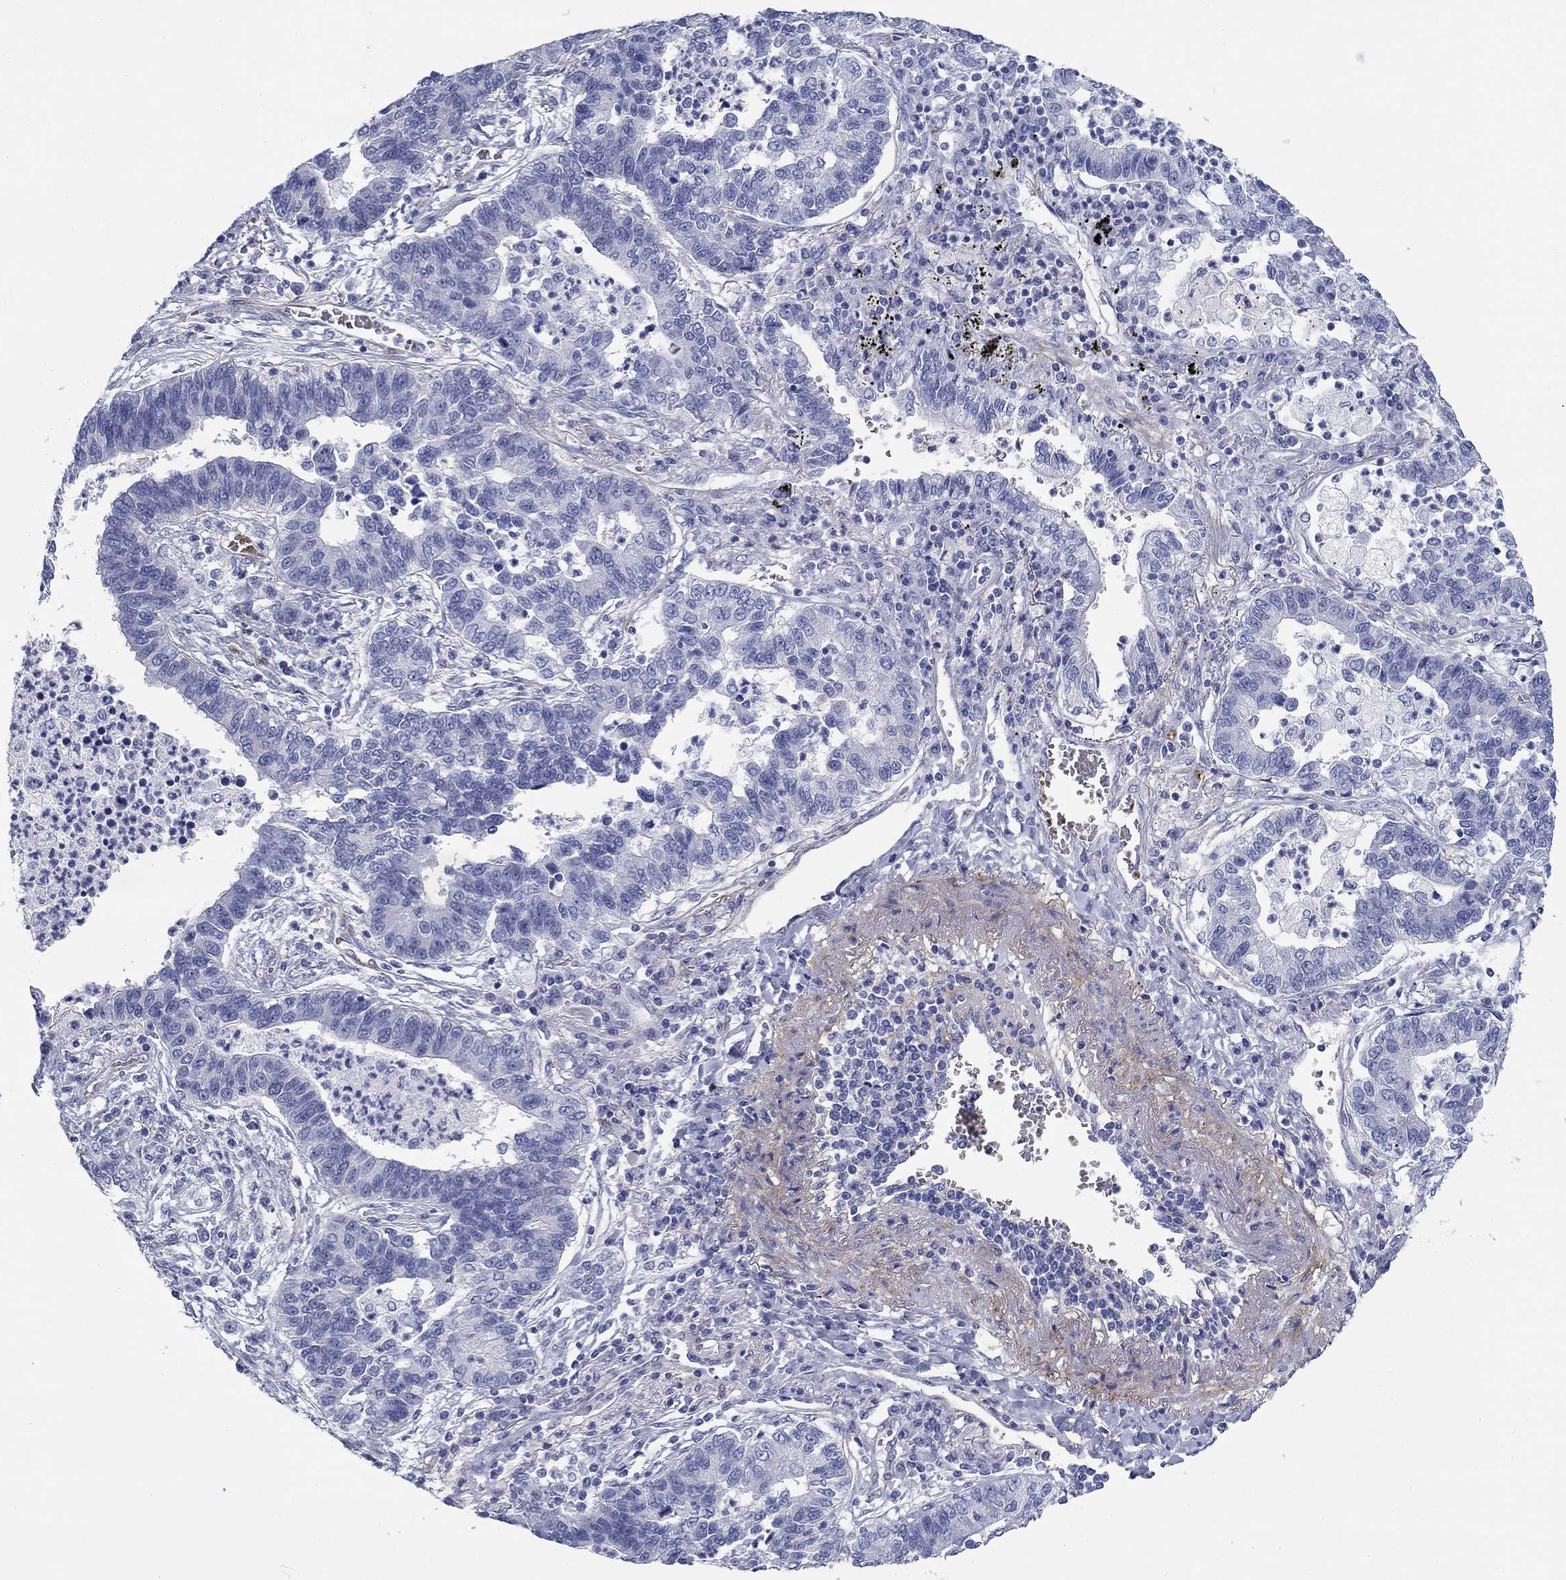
{"staining": {"intensity": "negative", "quantity": "none", "location": "none"}, "tissue": "lung cancer", "cell_type": "Tumor cells", "image_type": "cancer", "snomed": [{"axis": "morphology", "description": "Adenocarcinoma, NOS"}, {"axis": "topography", "description": "Lung"}], "caption": "This is a histopathology image of immunohistochemistry (IHC) staining of lung adenocarcinoma, which shows no staining in tumor cells.", "gene": "GPC1", "patient": {"sex": "female", "age": 57}}